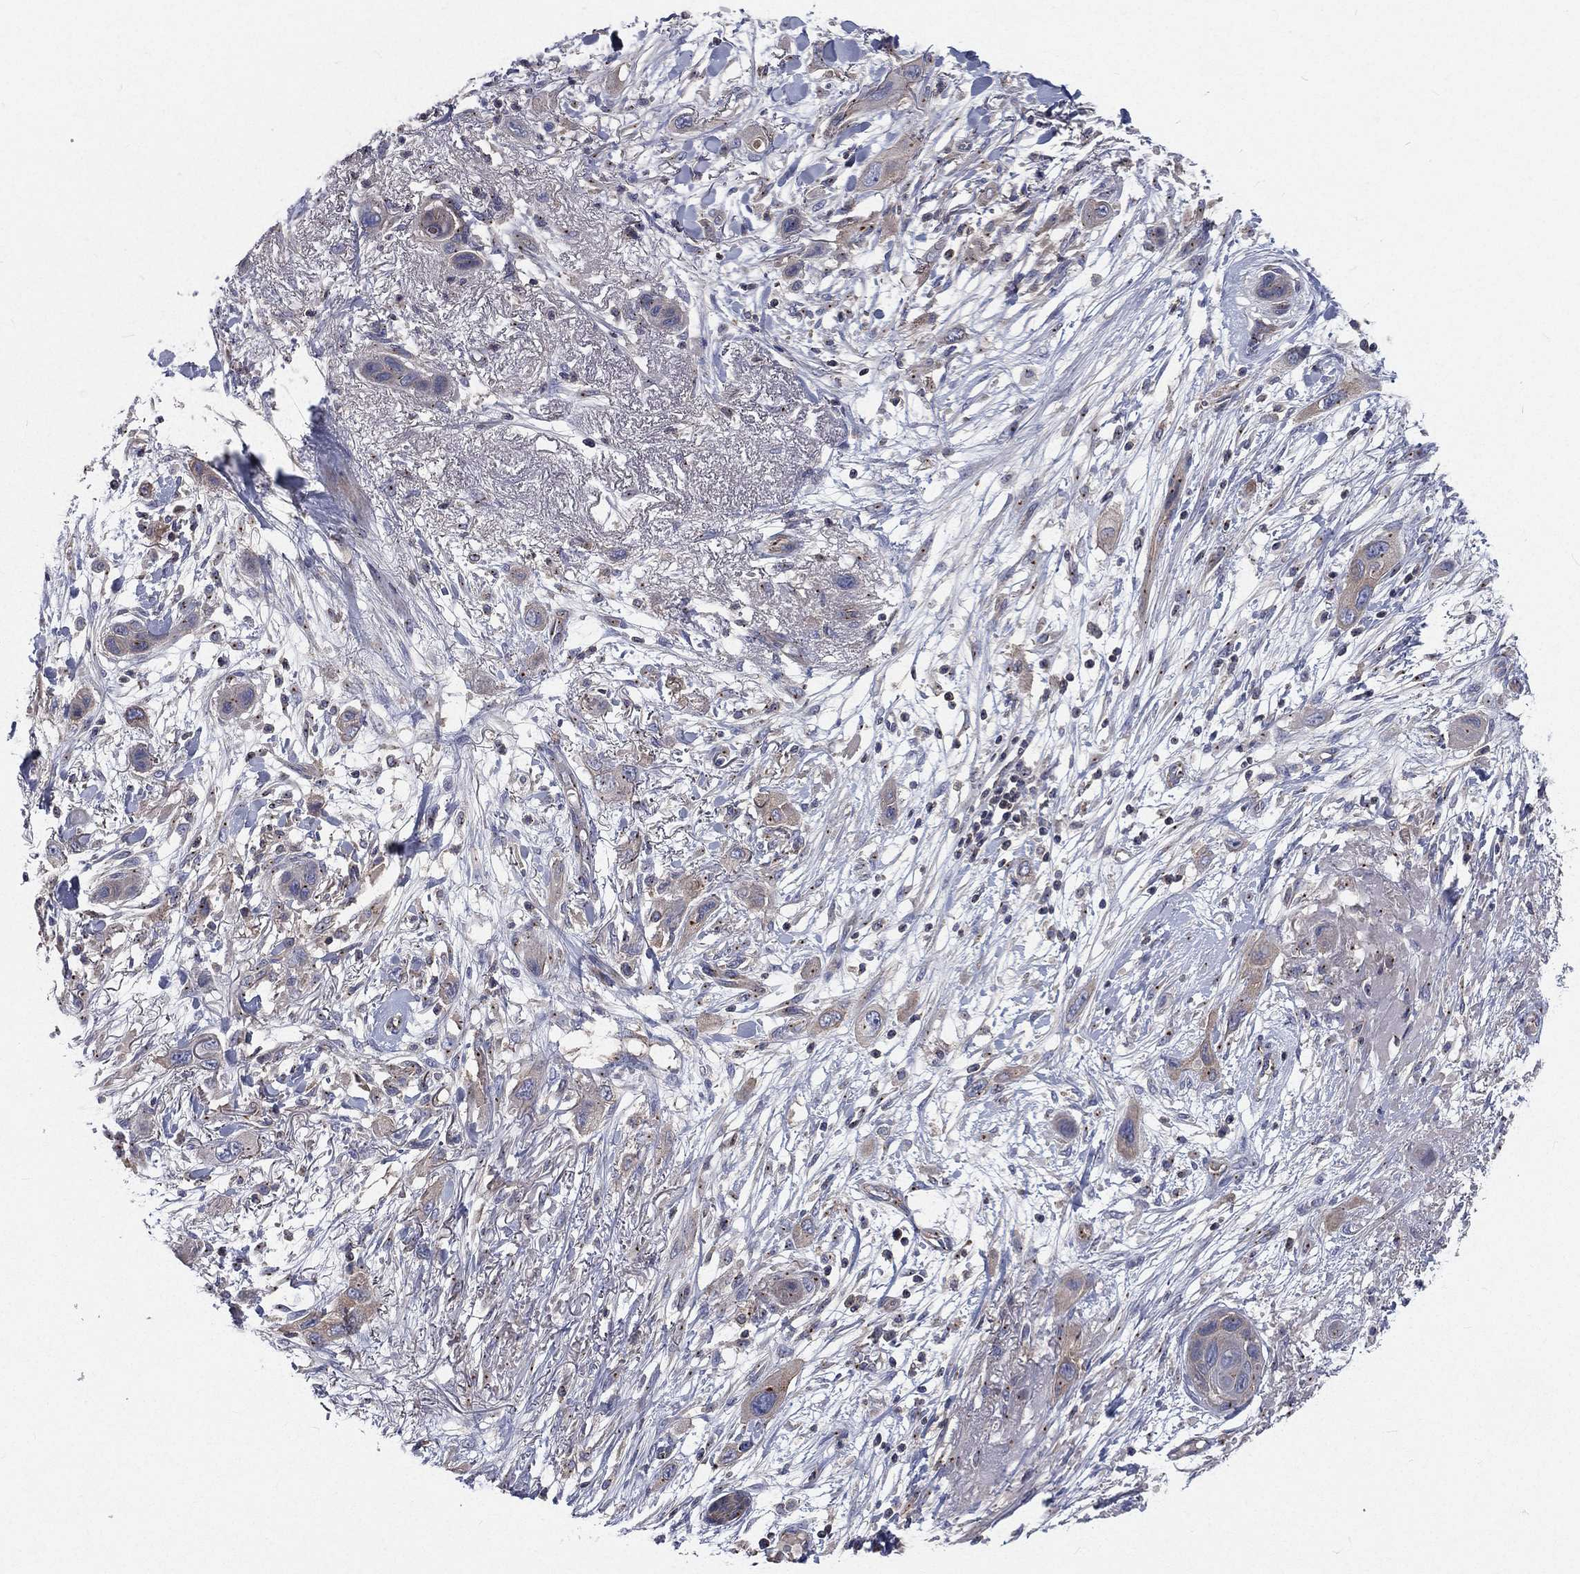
{"staining": {"intensity": "moderate", "quantity": "<25%", "location": "cytoplasmic/membranous"}, "tissue": "skin cancer", "cell_type": "Tumor cells", "image_type": "cancer", "snomed": [{"axis": "morphology", "description": "Squamous cell carcinoma, NOS"}, {"axis": "topography", "description": "Skin"}], "caption": "A micrograph of skin cancer stained for a protein demonstrates moderate cytoplasmic/membranous brown staining in tumor cells.", "gene": "CROCC", "patient": {"sex": "male", "age": 79}}